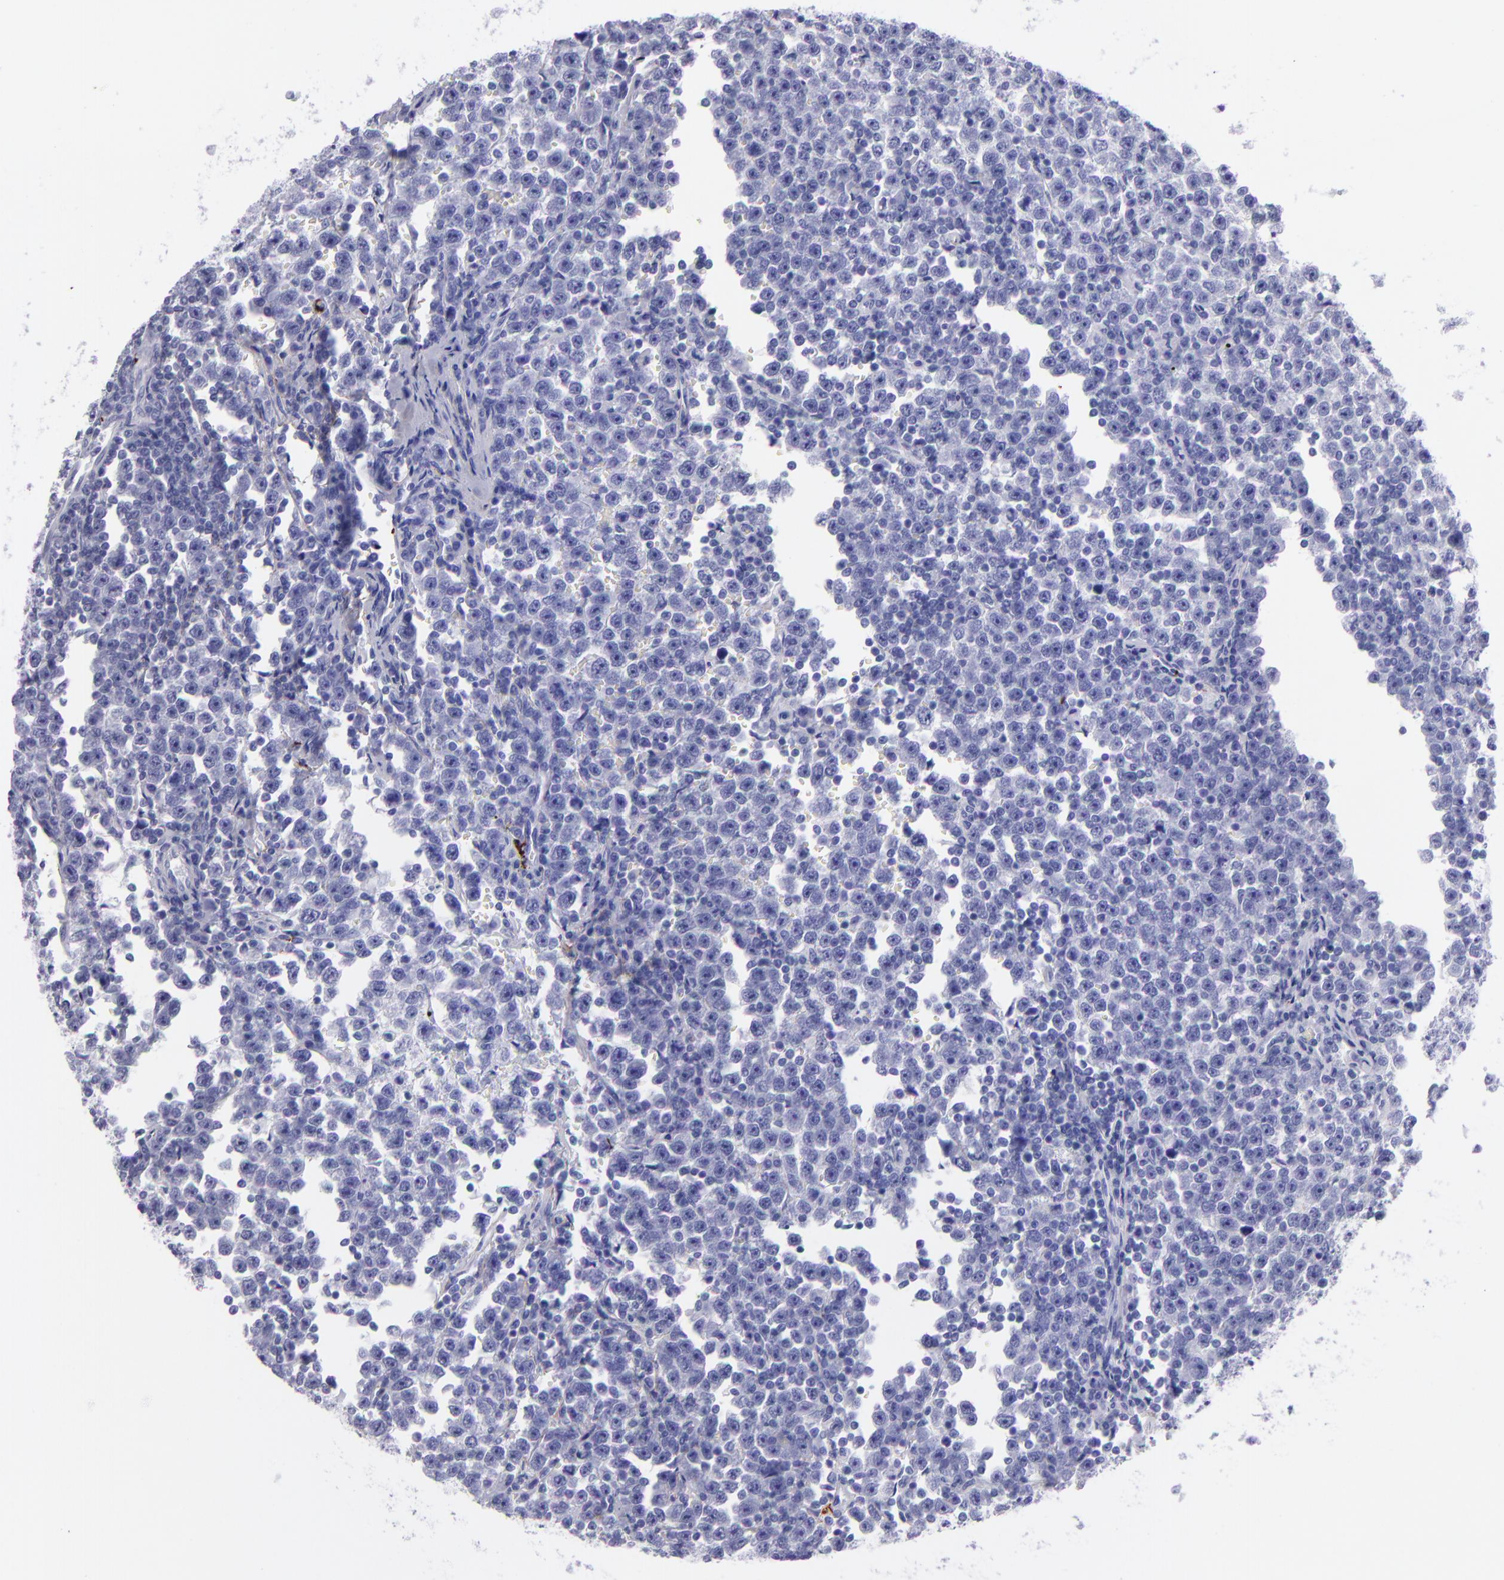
{"staining": {"intensity": "negative", "quantity": "none", "location": "none"}, "tissue": "testis cancer", "cell_type": "Tumor cells", "image_type": "cancer", "snomed": [{"axis": "morphology", "description": "Seminoma, NOS"}, {"axis": "topography", "description": "Testis"}], "caption": "IHC image of seminoma (testis) stained for a protein (brown), which exhibits no positivity in tumor cells.", "gene": "EFCAB13", "patient": {"sex": "male", "age": 43}}